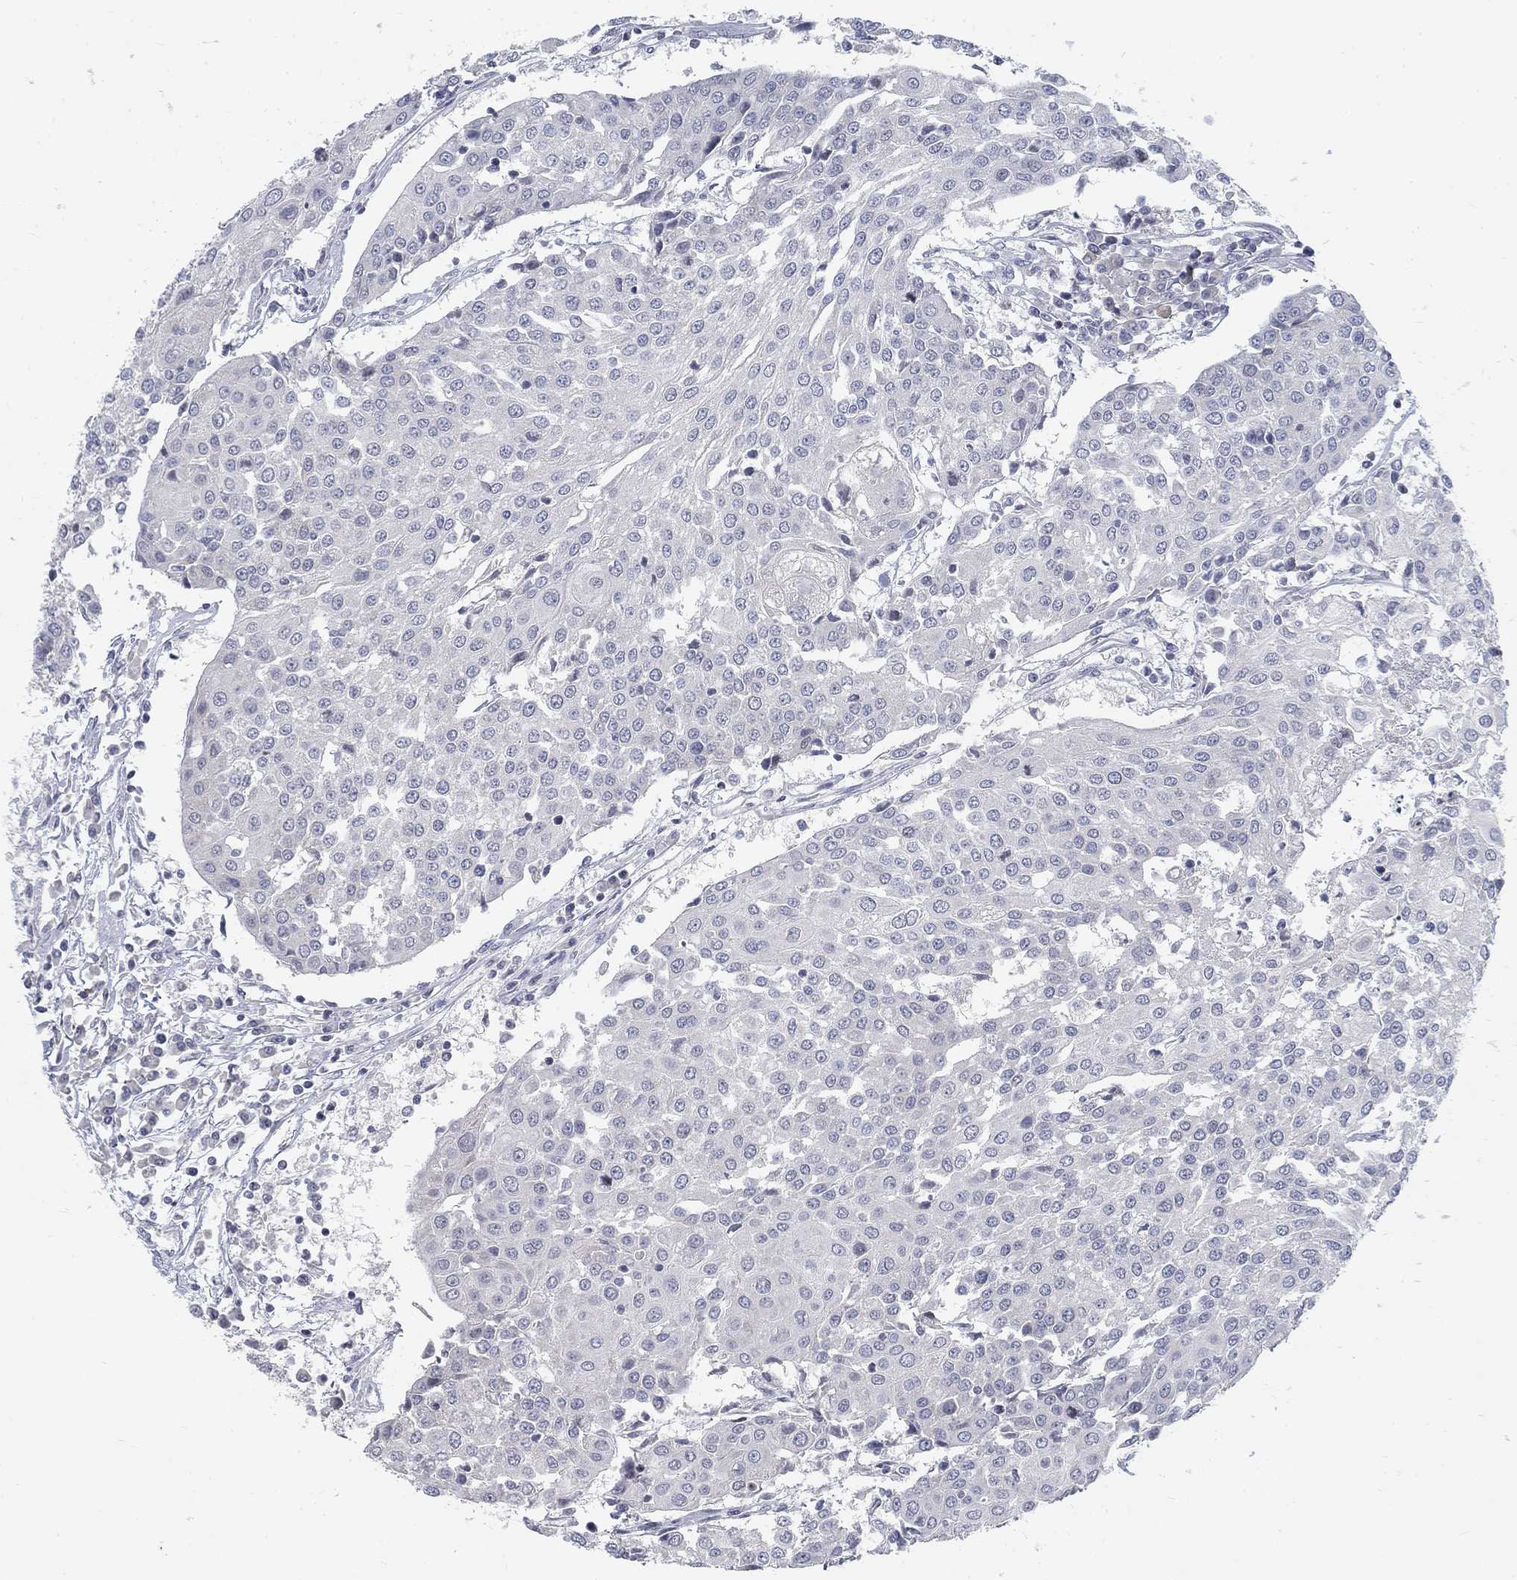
{"staining": {"intensity": "negative", "quantity": "none", "location": "none"}, "tissue": "urothelial cancer", "cell_type": "Tumor cells", "image_type": "cancer", "snomed": [{"axis": "morphology", "description": "Urothelial carcinoma, High grade"}, {"axis": "topography", "description": "Urinary bladder"}], "caption": "Urothelial carcinoma (high-grade) was stained to show a protein in brown. There is no significant positivity in tumor cells.", "gene": "ATP1A3", "patient": {"sex": "female", "age": 85}}